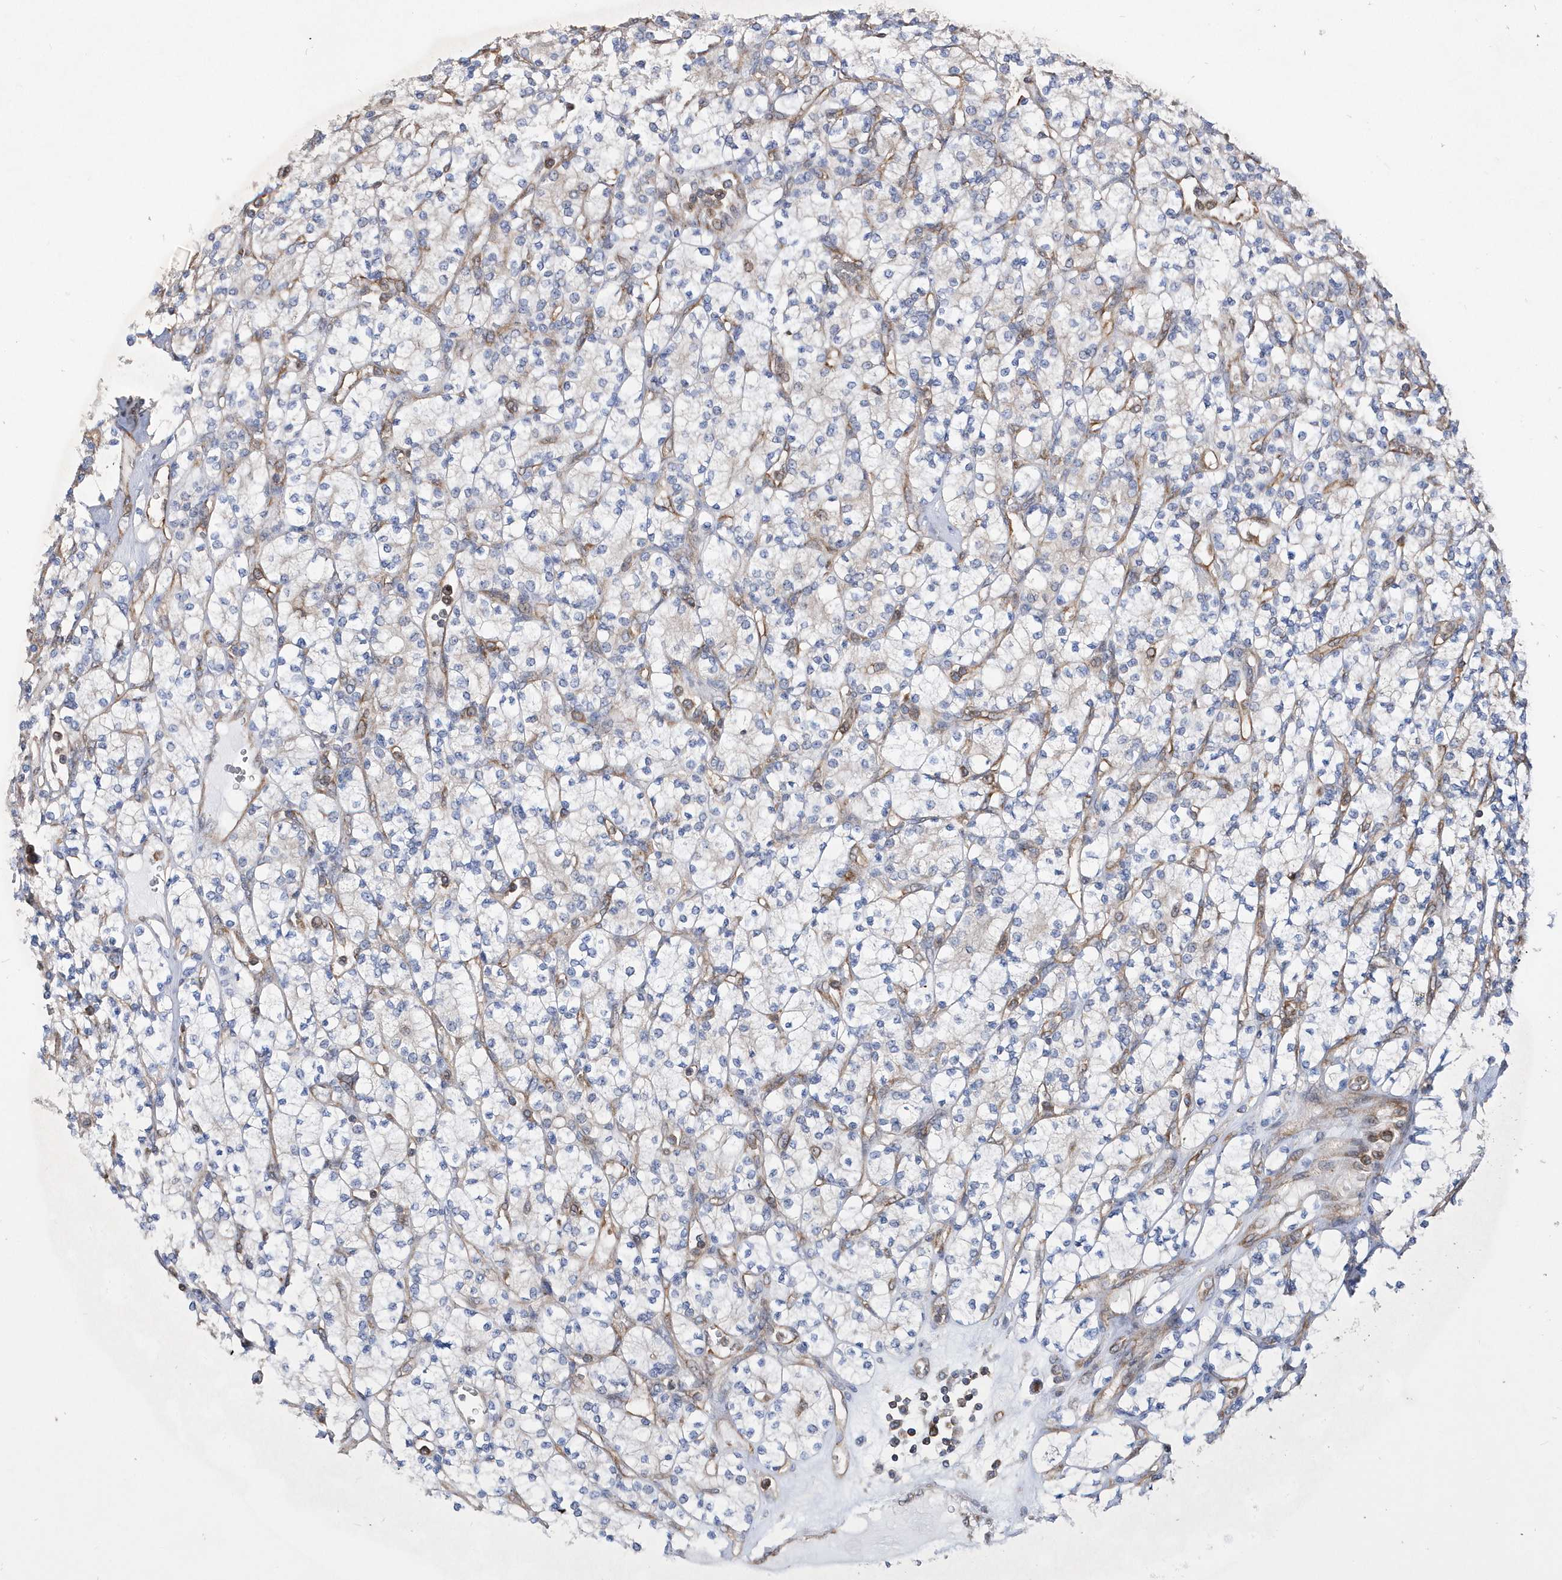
{"staining": {"intensity": "negative", "quantity": "none", "location": "none"}, "tissue": "renal cancer", "cell_type": "Tumor cells", "image_type": "cancer", "snomed": [{"axis": "morphology", "description": "Adenocarcinoma, NOS"}, {"axis": "topography", "description": "Kidney"}], "caption": "DAB immunohistochemical staining of renal cancer (adenocarcinoma) reveals no significant expression in tumor cells.", "gene": "JKAMP", "patient": {"sex": "male", "age": 77}}